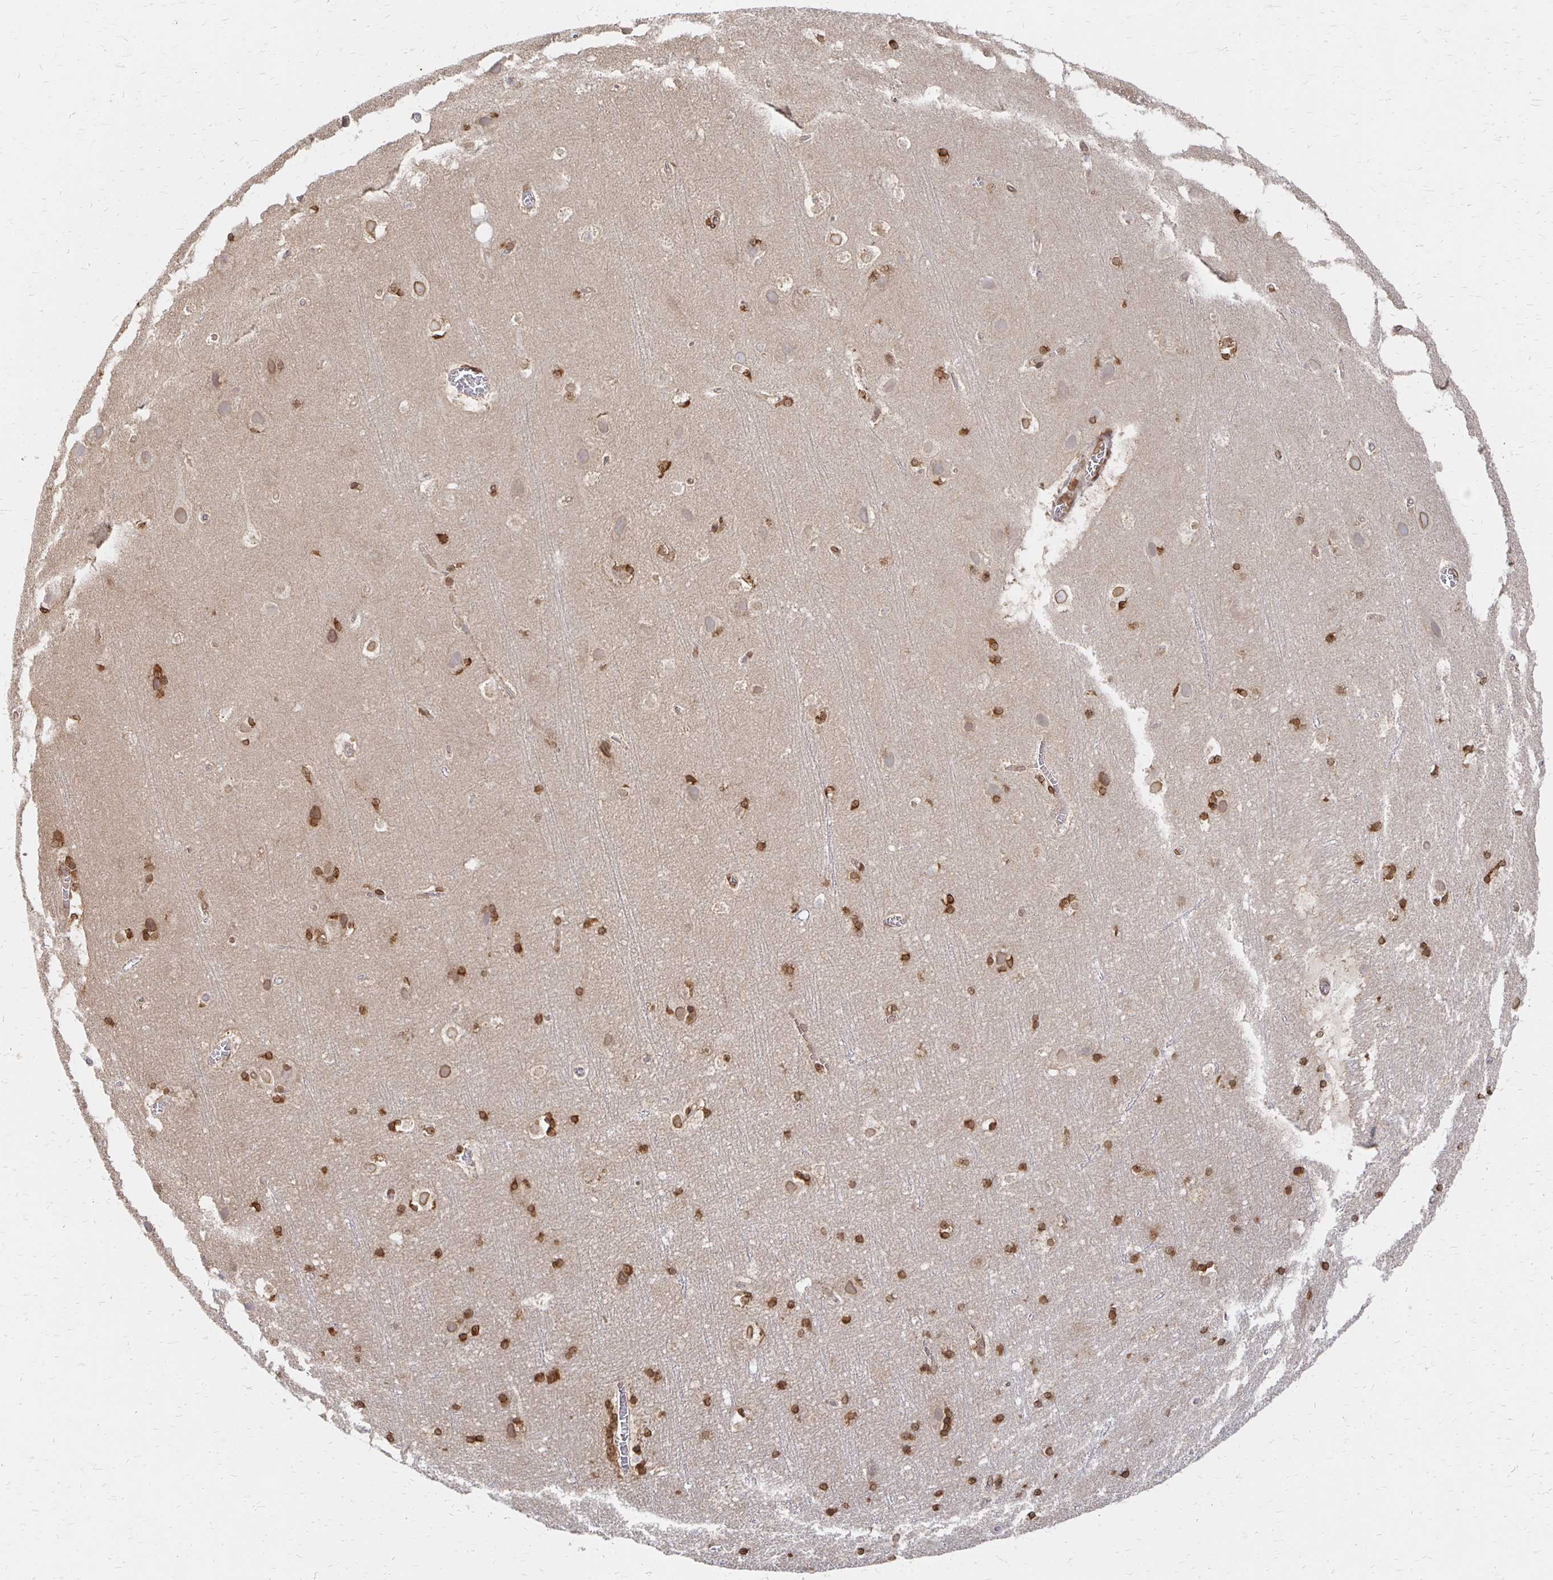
{"staining": {"intensity": "moderate", "quantity": "25%-75%", "location": "cytoplasmic/membranous,nuclear"}, "tissue": "cerebral cortex", "cell_type": "Endothelial cells", "image_type": "normal", "snomed": [{"axis": "morphology", "description": "Normal tissue, NOS"}, {"axis": "topography", "description": "Cerebral cortex"}], "caption": "Immunohistochemistry of normal human cerebral cortex exhibits medium levels of moderate cytoplasmic/membranous,nuclear staining in approximately 25%-75% of endothelial cells. The staining was performed using DAB, with brown indicating positive protein expression. Nuclei are stained blue with hematoxylin.", "gene": "PELI3", "patient": {"sex": "female", "age": 42}}